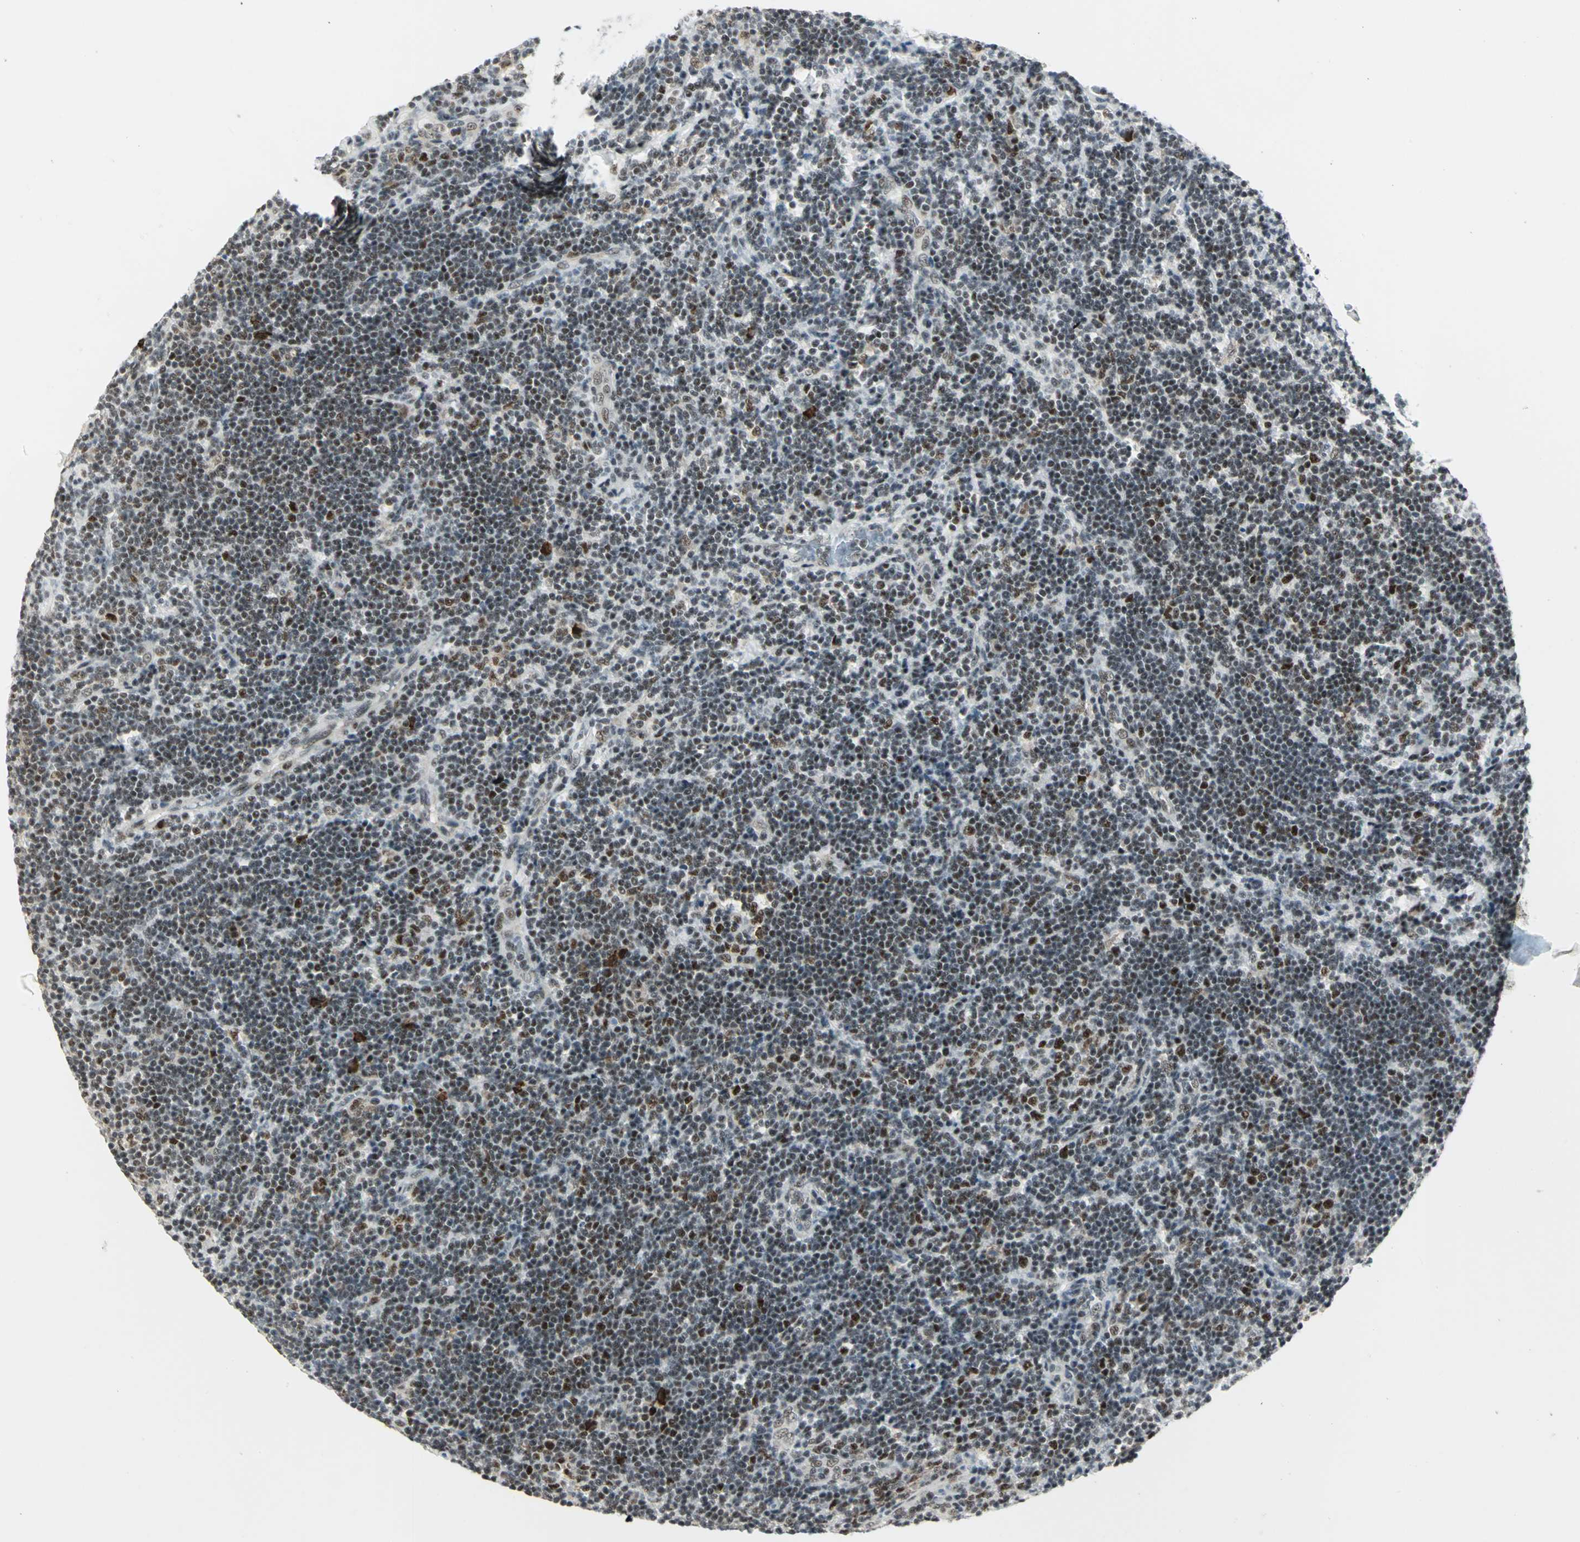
{"staining": {"intensity": "moderate", "quantity": ">75%", "location": "nuclear"}, "tissue": "lymphoma", "cell_type": "Tumor cells", "image_type": "cancer", "snomed": [{"axis": "morphology", "description": "Malignant lymphoma, non-Hodgkin's type, Low grade"}, {"axis": "topography", "description": "Lymph node"}], "caption": "DAB (3,3'-diaminobenzidine) immunohistochemical staining of lymphoma demonstrates moderate nuclear protein positivity in about >75% of tumor cells. The staining was performed using DAB, with brown indicating positive protein expression. Nuclei are stained blue with hematoxylin.", "gene": "CCNT1", "patient": {"sex": "male", "age": 70}}